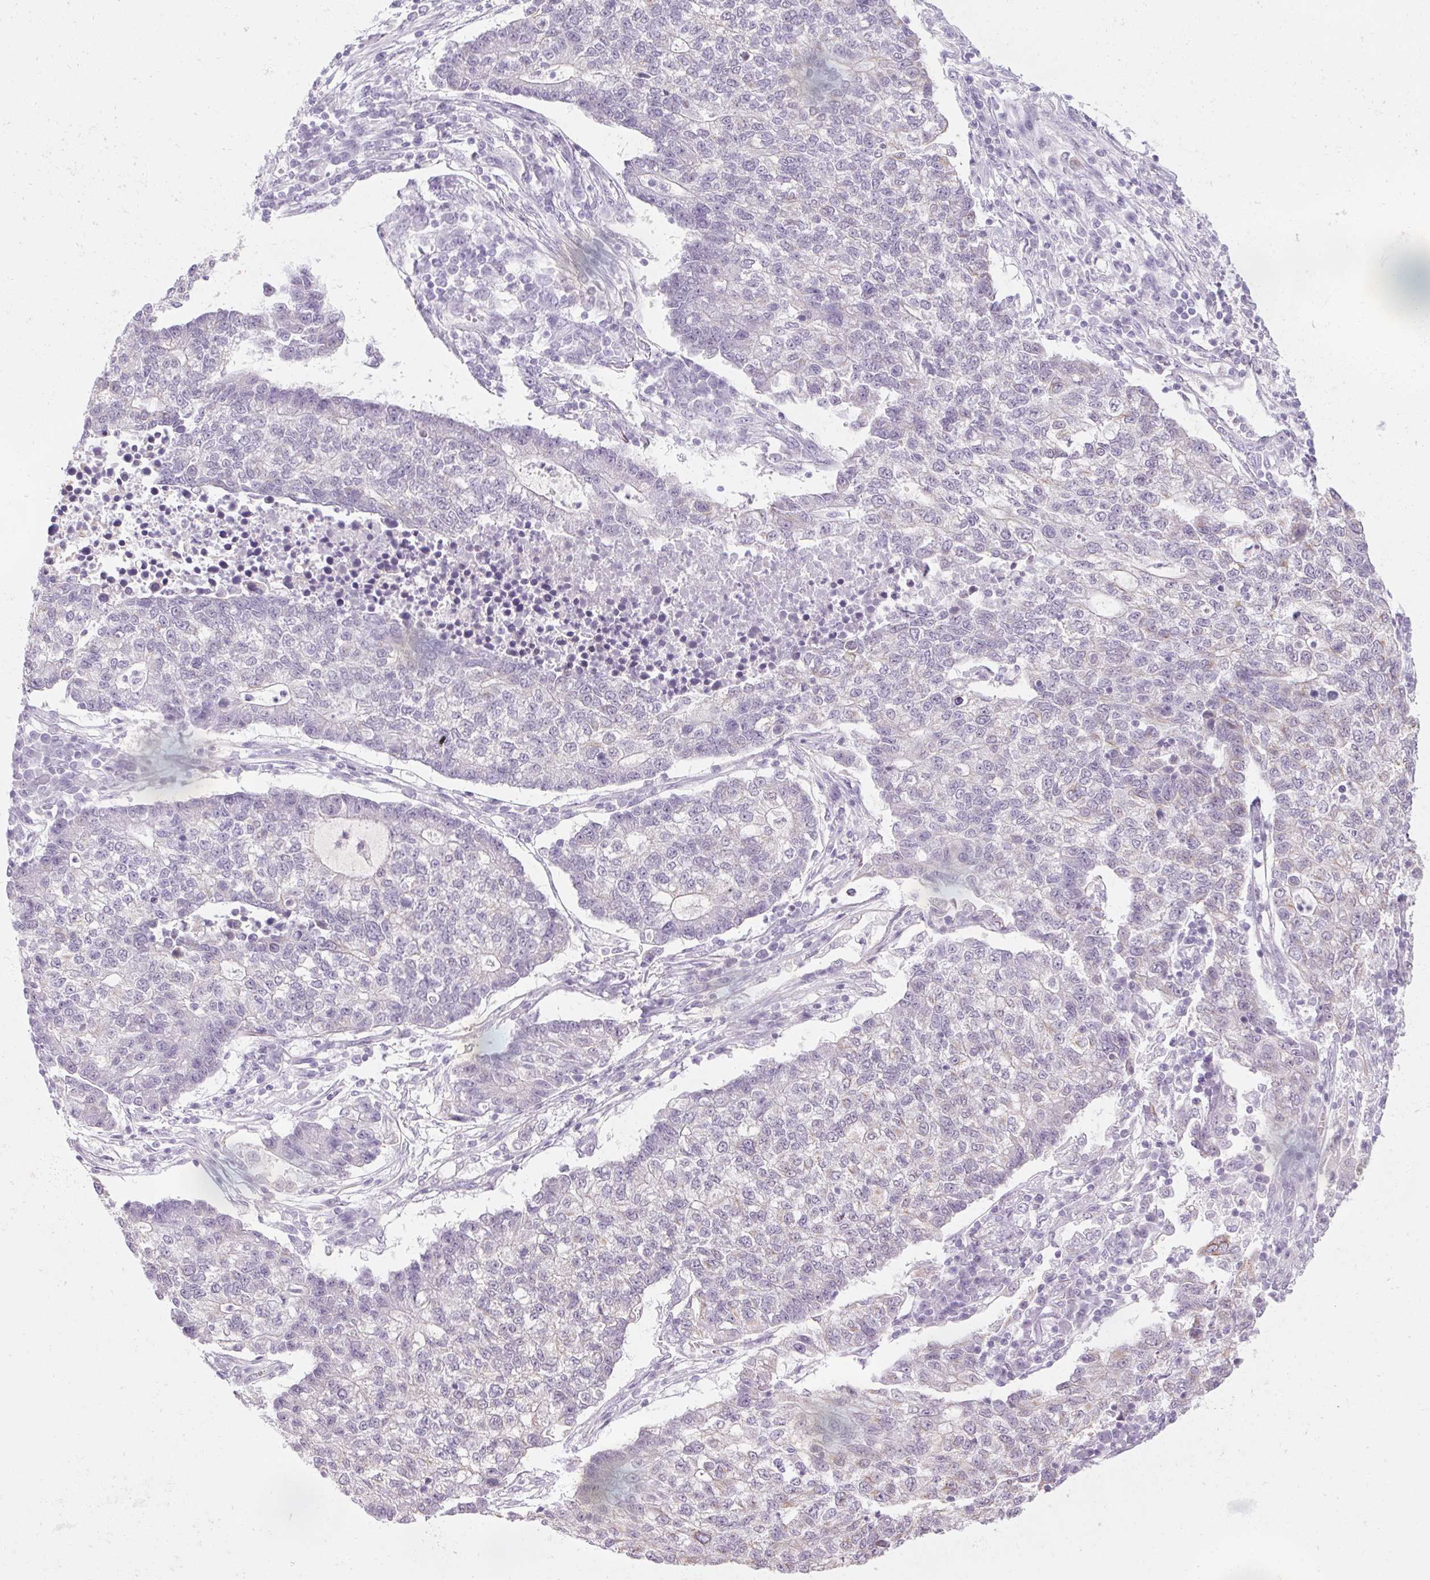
{"staining": {"intensity": "negative", "quantity": "none", "location": "none"}, "tissue": "lung cancer", "cell_type": "Tumor cells", "image_type": "cancer", "snomed": [{"axis": "morphology", "description": "Adenocarcinoma, NOS"}, {"axis": "topography", "description": "Lung"}], "caption": "Immunohistochemistry (IHC) image of adenocarcinoma (lung) stained for a protein (brown), which displays no staining in tumor cells. (Brightfield microscopy of DAB (3,3'-diaminobenzidine) immunohistochemistry (IHC) at high magnification).", "gene": "RPTN", "patient": {"sex": "male", "age": 57}}